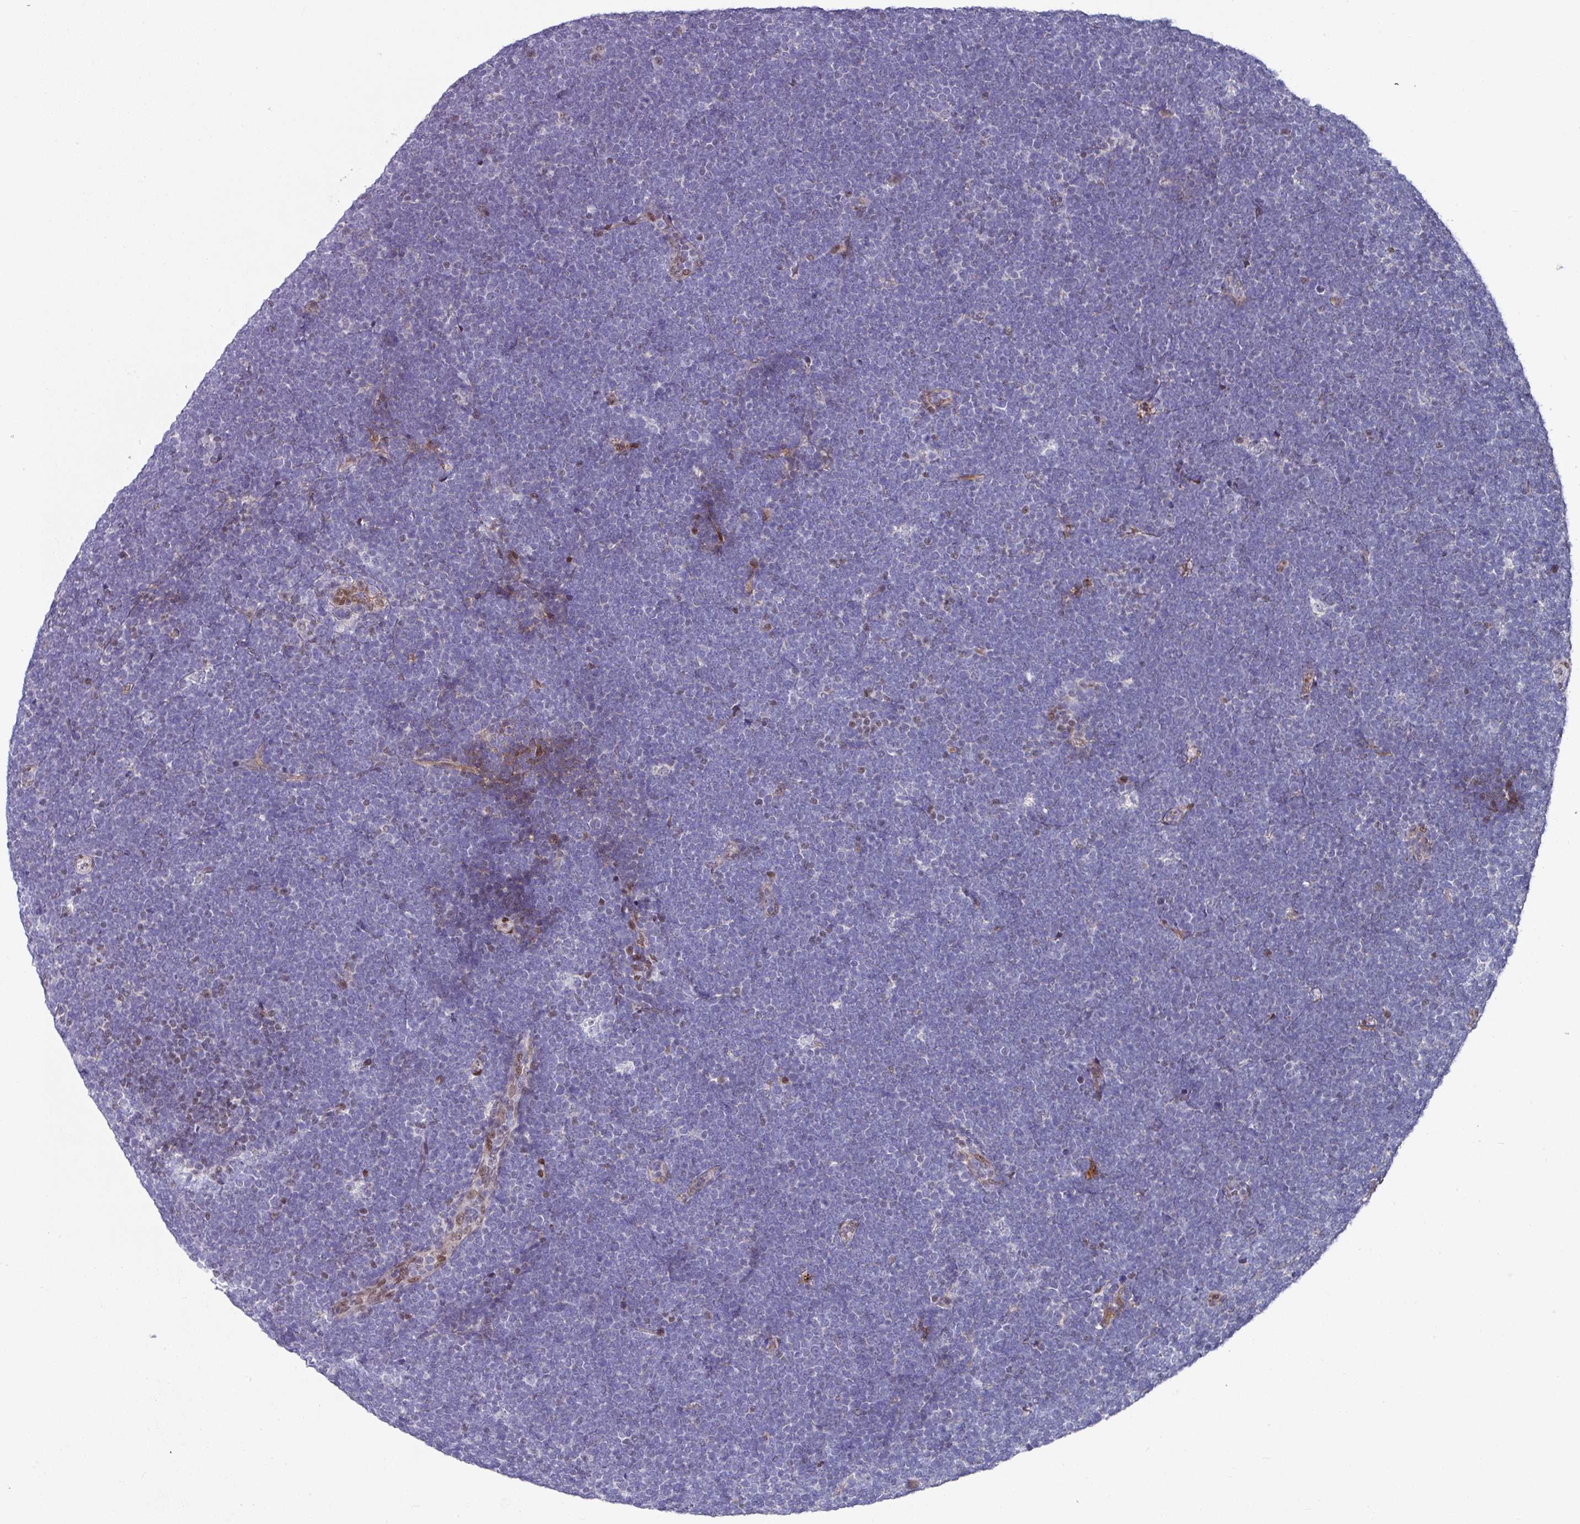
{"staining": {"intensity": "negative", "quantity": "none", "location": "none"}, "tissue": "lymphoma", "cell_type": "Tumor cells", "image_type": "cancer", "snomed": [{"axis": "morphology", "description": "Malignant lymphoma, non-Hodgkin's type, High grade"}, {"axis": "topography", "description": "Lymph node"}], "caption": "Protein analysis of high-grade malignant lymphoma, non-Hodgkin's type demonstrates no significant staining in tumor cells.", "gene": "CBX7", "patient": {"sex": "male", "age": 13}}